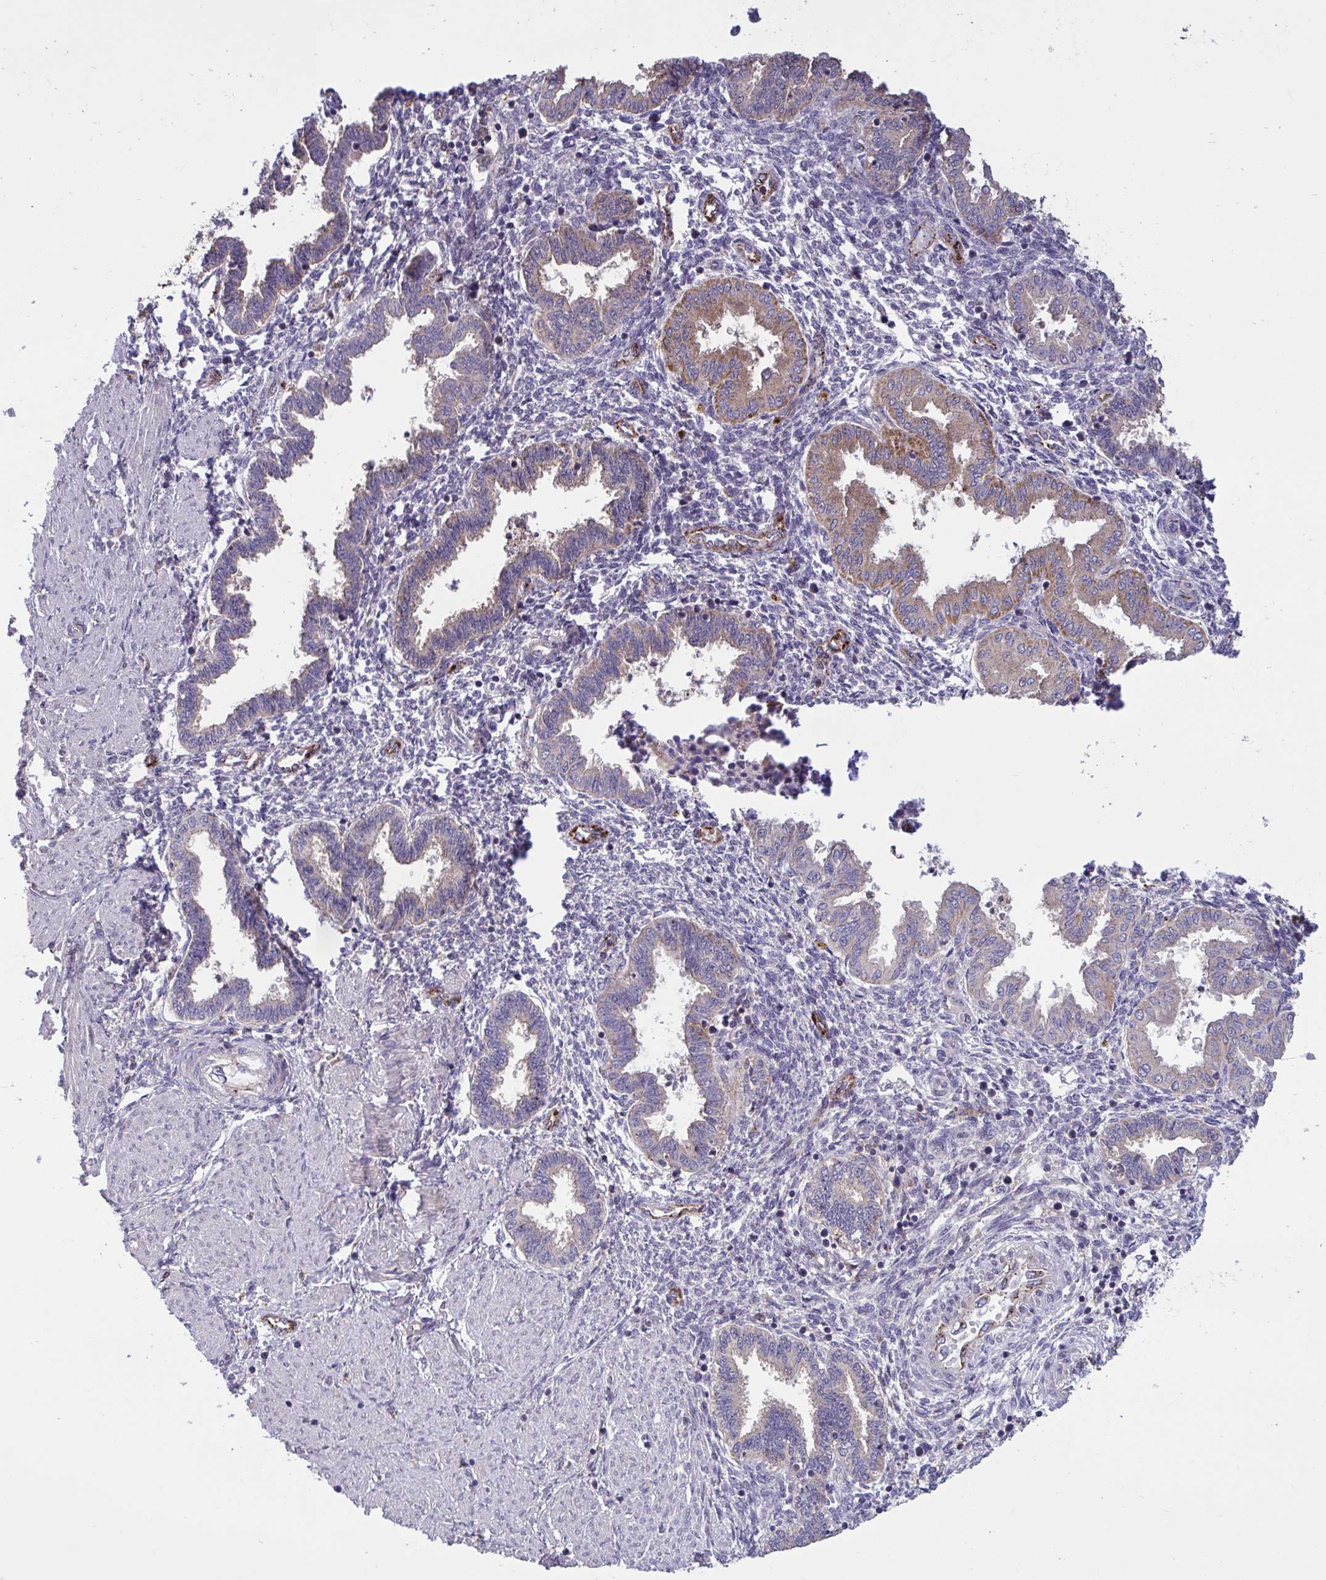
{"staining": {"intensity": "negative", "quantity": "none", "location": "none"}, "tissue": "endometrium", "cell_type": "Cells in endometrial stroma", "image_type": "normal", "snomed": [{"axis": "morphology", "description": "Normal tissue, NOS"}, {"axis": "topography", "description": "Endometrium"}], "caption": "IHC photomicrograph of unremarkable endometrium stained for a protein (brown), which demonstrates no positivity in cells in endometrial stroma.", "gene": "CD101", "patient": {"sex": "female", "age": 33}}